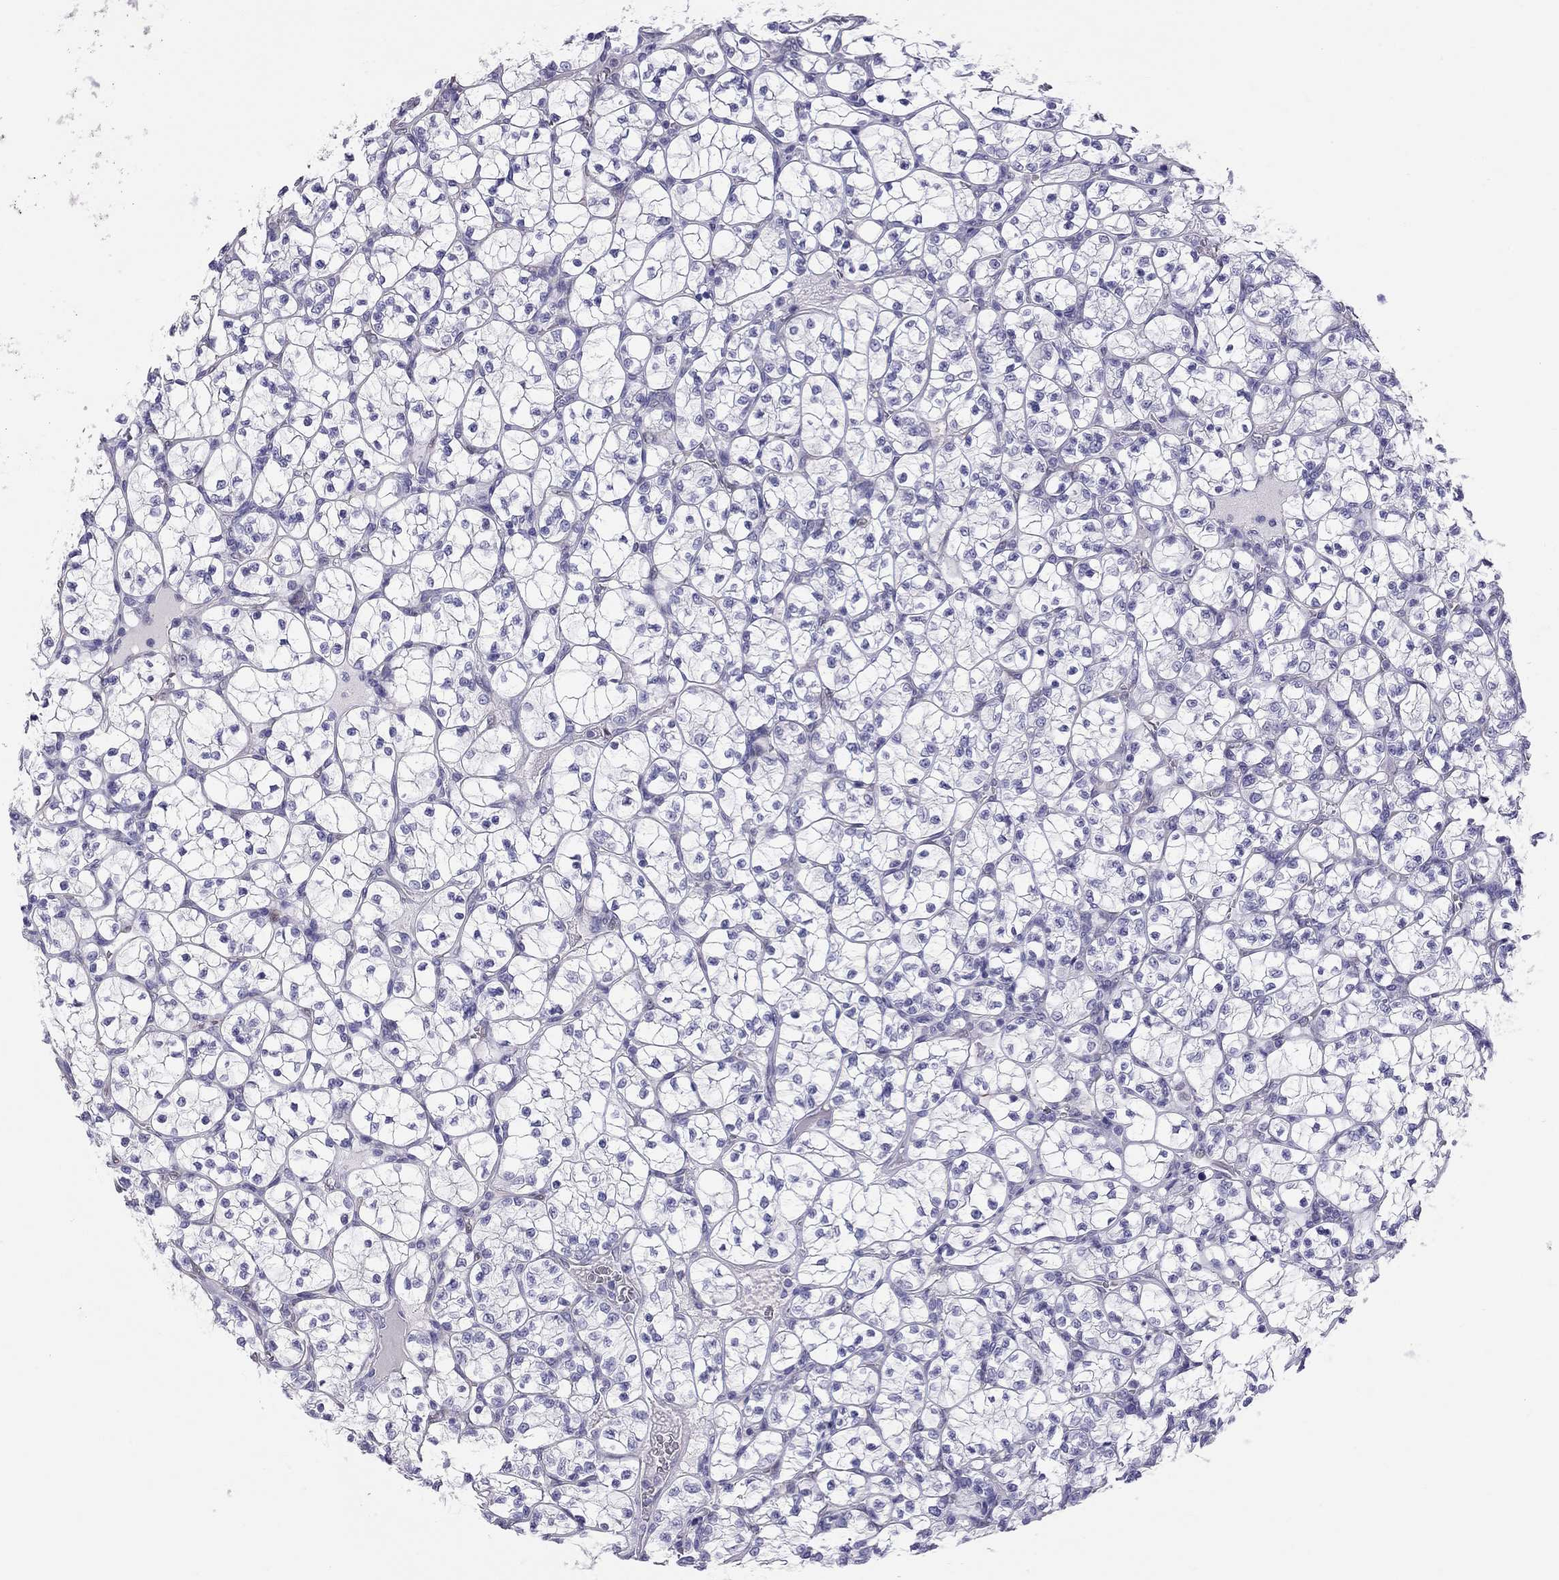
{"staining": {"intensity": "negative", "quantity": "none", "location": "none"}, "tissue": "renal cancer", "cell_type": "Tumor cells", "image_type": "cancer", "snomed": [{"axis": "morphology", "description": "Adenocarcinoma, NOS"}, {"axis": "topography", "description": "Kidney"}], "caption": "Adenocarcinoma (renal) was stained to show a protein in brown. There is no significant positivity in tumor cells.", "gene": "FSCN3", "patient": {"sex": "female", "age": 89}}